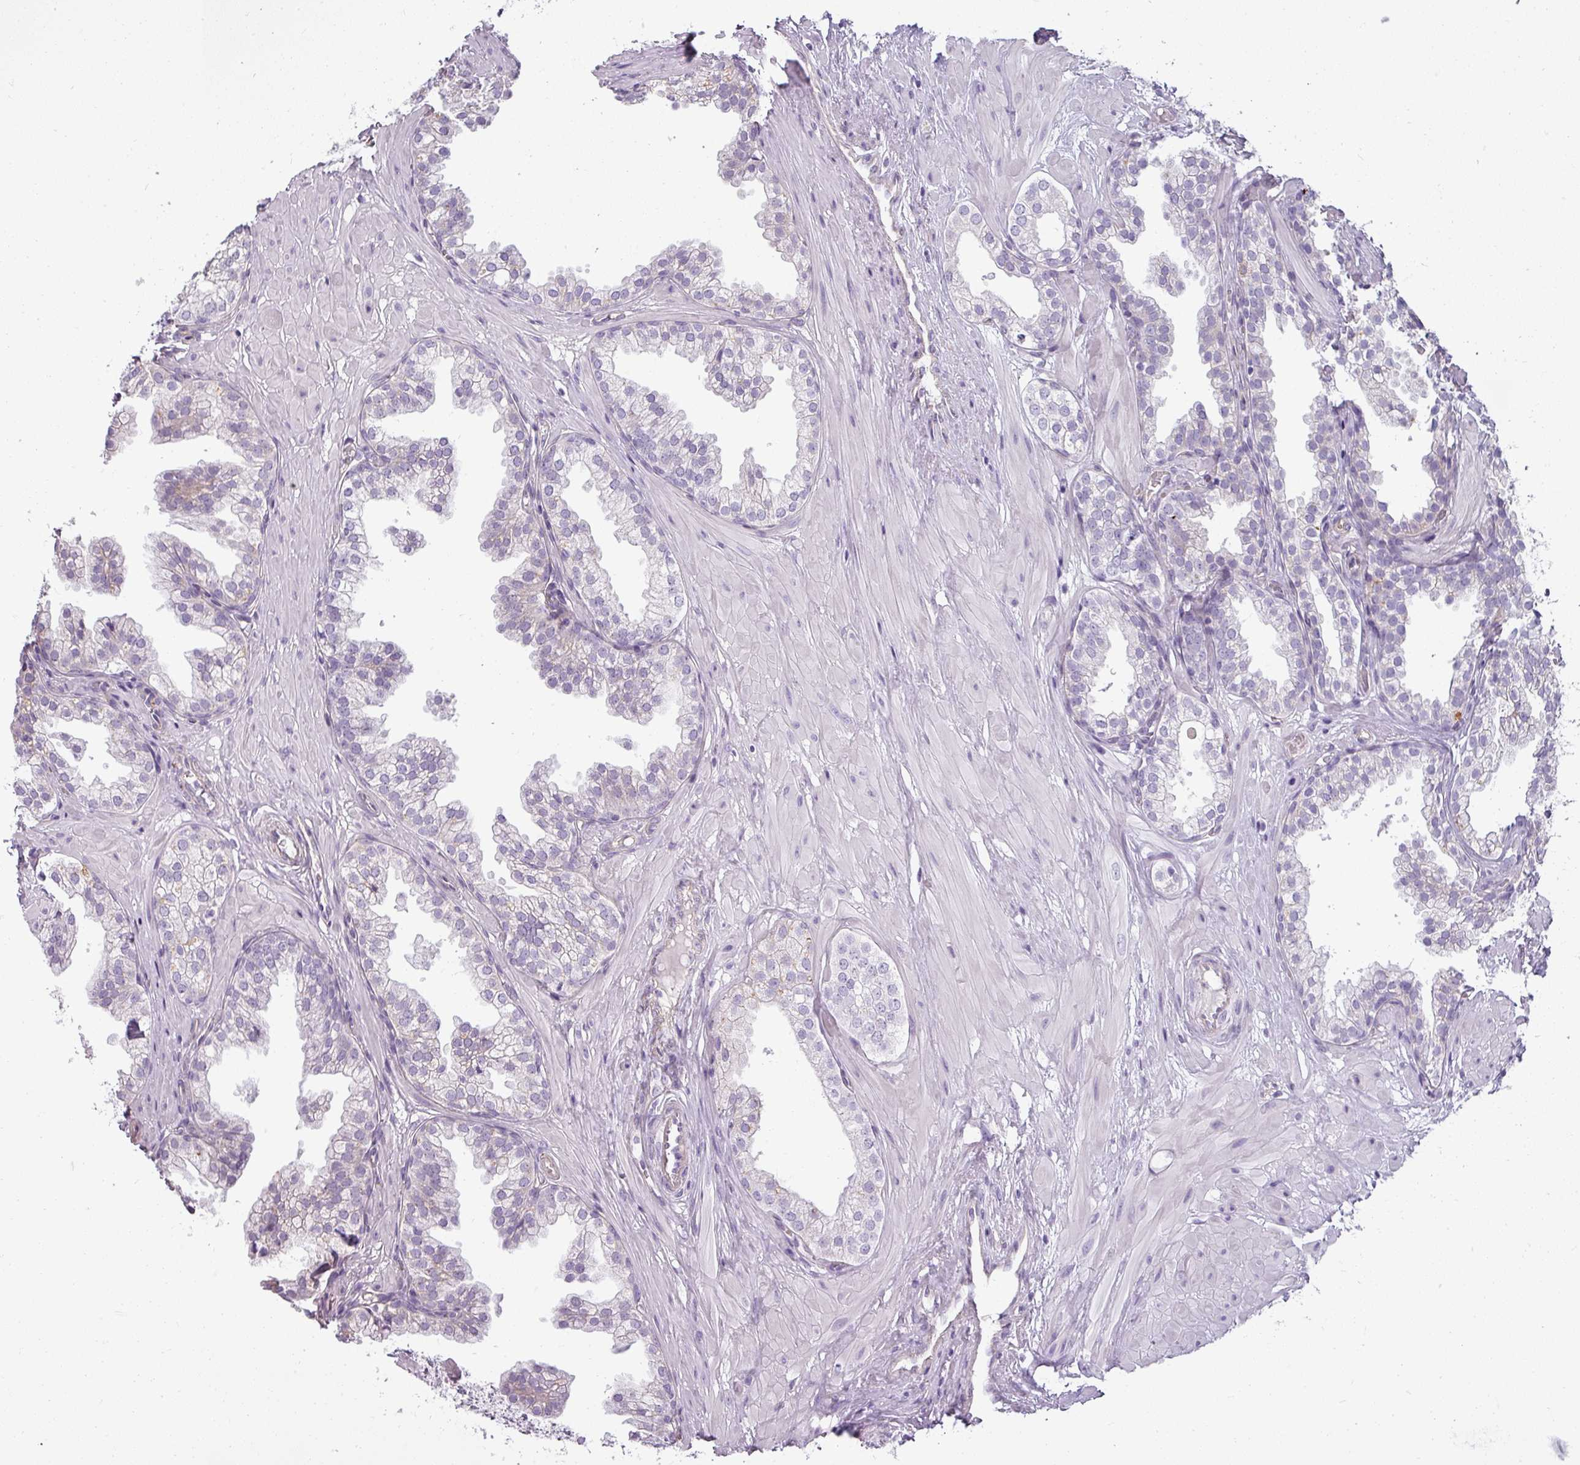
{"staining": {"intensity": "negative", "quantity": "none", "location": "none"}, "tissue": "prostate", "cell_type": "Glandular cells", "image_type": "normal", "snomed": [{"axis": "morphology", "description": "Normal tissue, NOS"}, {"axis": "topography", "description": "Prostate"}, {"axis": "topography", "description": "Peripheral nerve tissue"}], "caption": "Glandular cells show no significant expression in benign prostate. (IHC, brightfield microscopy, high magnification).", "gene": "ASB1", "patient": {"sex": "male", "age": 55}}